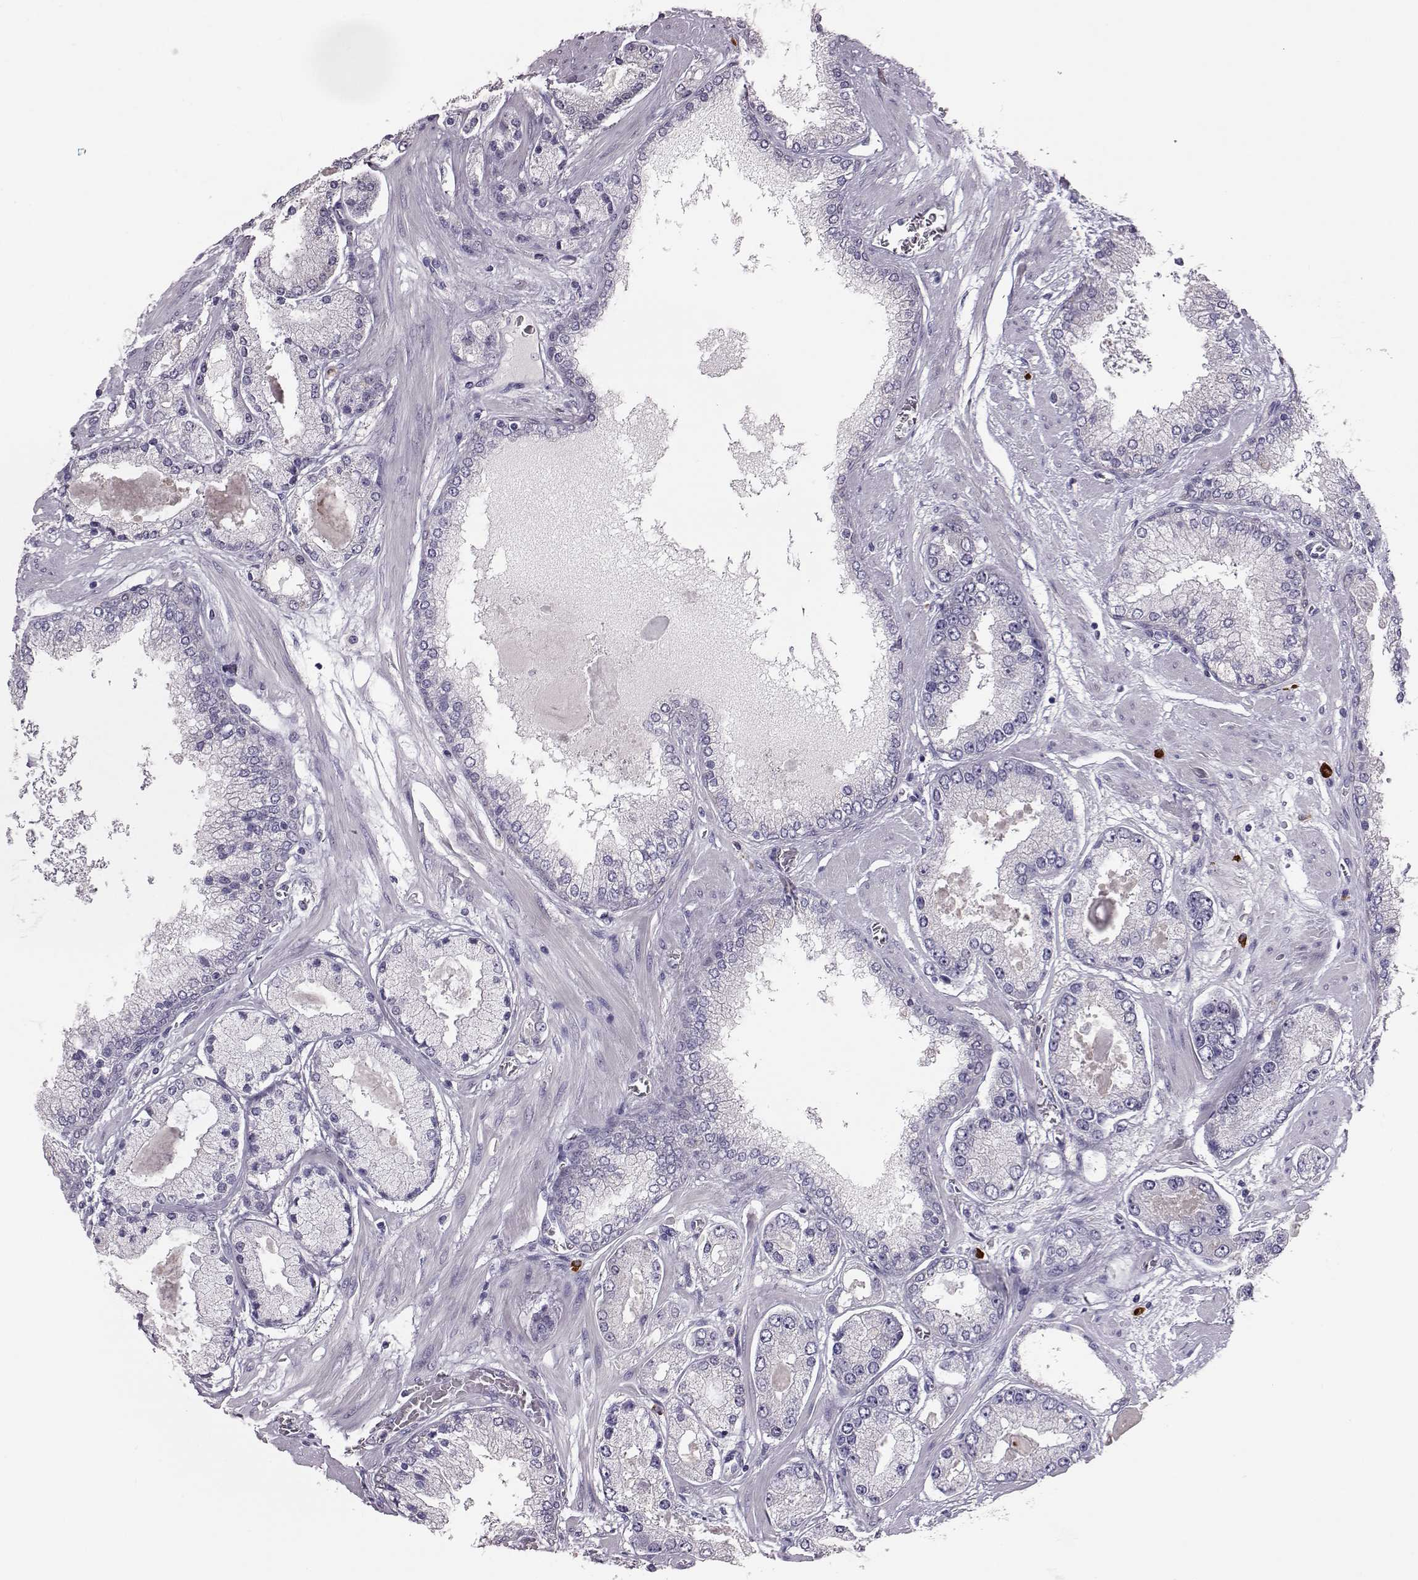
{"staining": {"intensity": "negative", "quantity": "none", "location": "none"}, "tissue": "prostate cancer", "cell_type": "Tumor cells", "image_type": "cancer", "snomed": [{"axis": "morphology", "description": "Adenocarcinoma, High grade"}, {"axis": "topography", "description": "Prostate"}], "caption": "There is no significant expression in tumor cells of prostate high-grade adenocarcinoma.", "gene": "ADGRG5", "patient": {"sex": "male", "age": 67}}